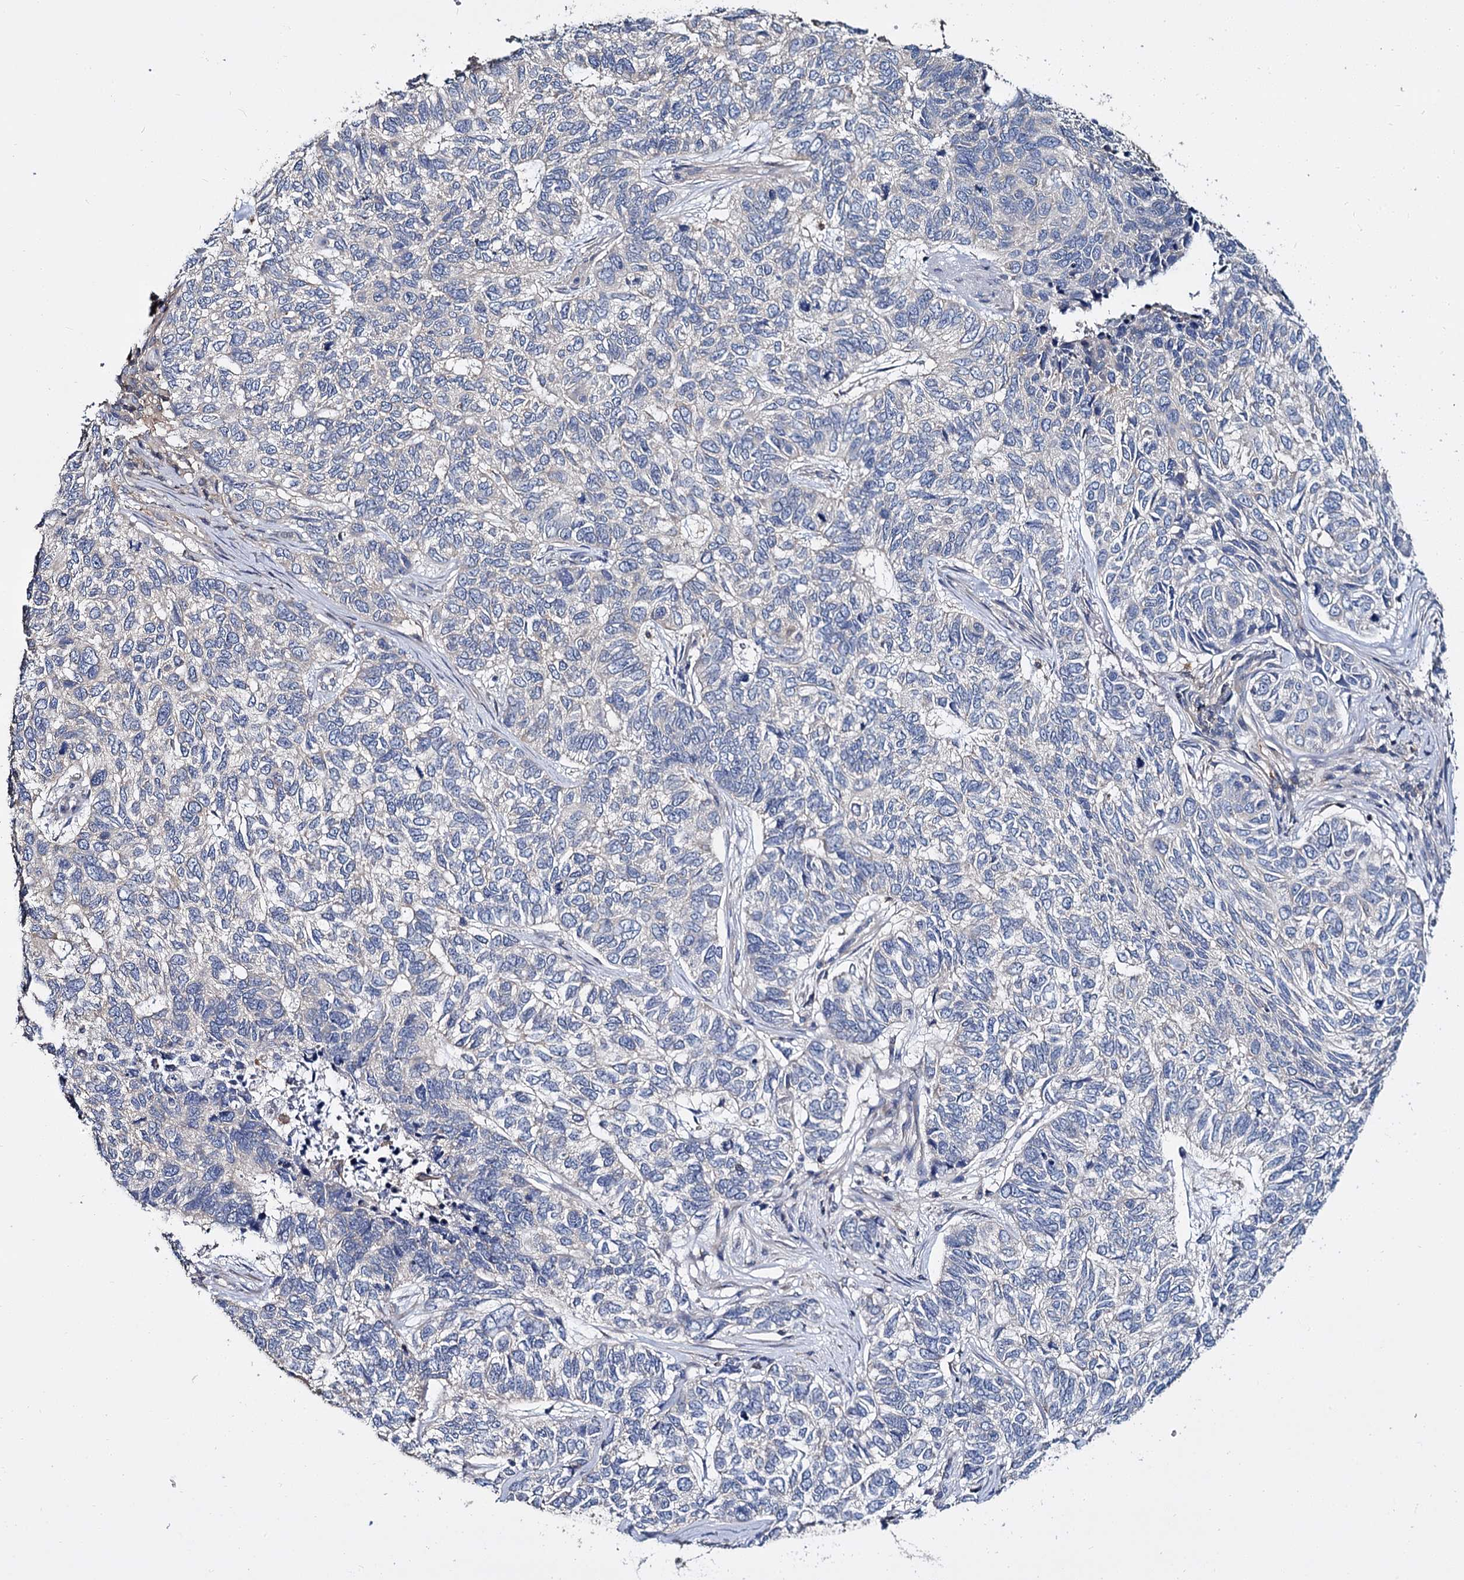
{"staining": {"intensity": "negative", "quantity": "none", "location": "none"}, "tissue": "skin cancer", "cell_type": "Tumor cells", "image_type": "cancer", "snomed": [{"axis": "morphology", "description": "Basal cell carcinoma"}, {"axis": "topography", "description": "Skin"}], "caption": "Immunohistochemical staining of skin cancer reveals no significant positivity in tumor cells.", "gene": "ANKRD13A", "patient": {"sex": "female", "age": 65}}